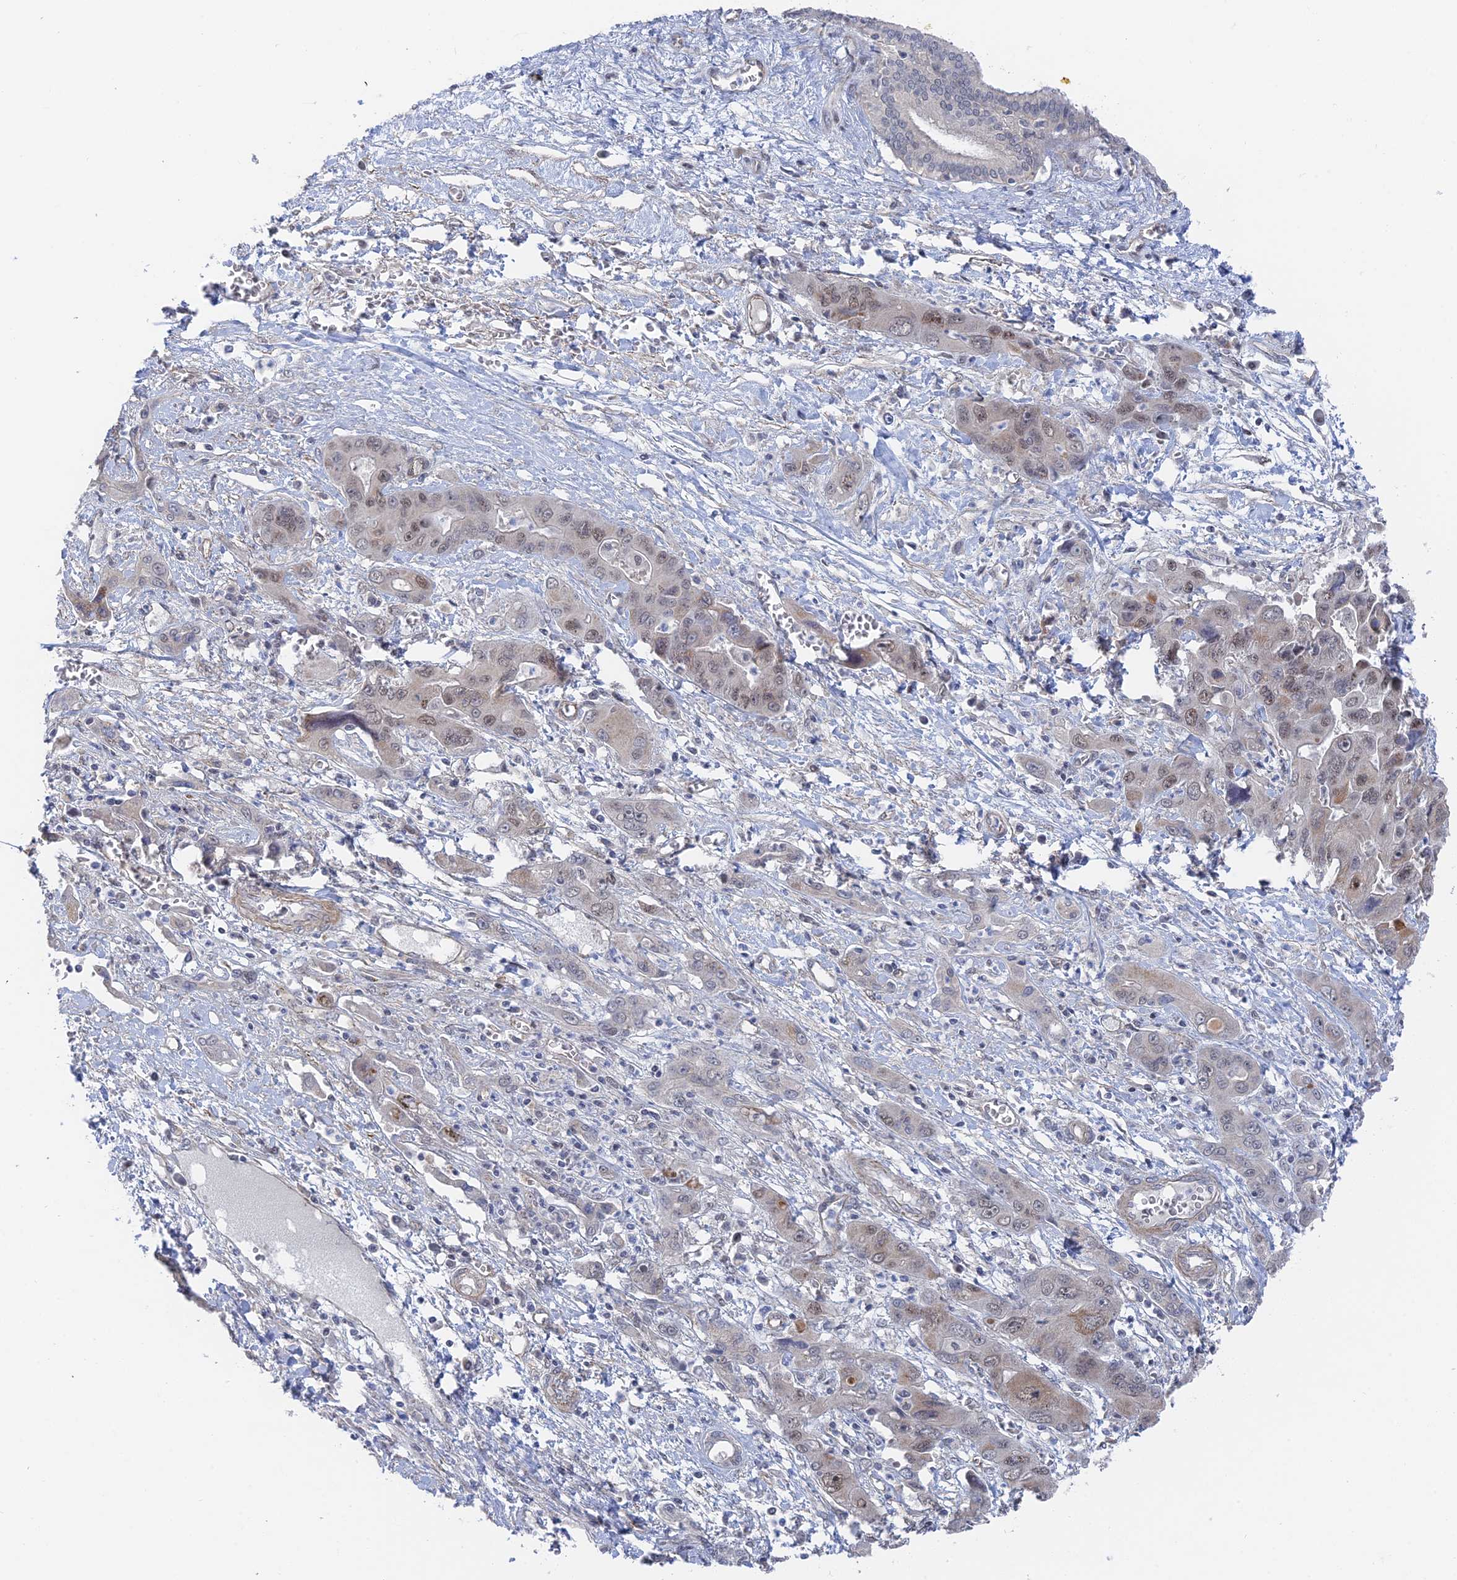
{"staining": {"intensity": "weak", "quantity": "25%-75%", "location": "nuclear"}, "tissue": "liver cancer", "cell_type": "Tumor cells", "image_type": "cancer", "snomed": [{"axis": "morphology", "description": "Cholangiocarcinoma"}, {"axis": "topography", "description": "Liver"}], "caption": "The histopathology image displays immunohistochemical staining of cholangiocarcinoma (liver). There is weak nuclear expression is appreciated in approximately 25%-75% of tumor cells.", "gene": "CFAP92", "patient": {"sex": "male", "age": 67}}